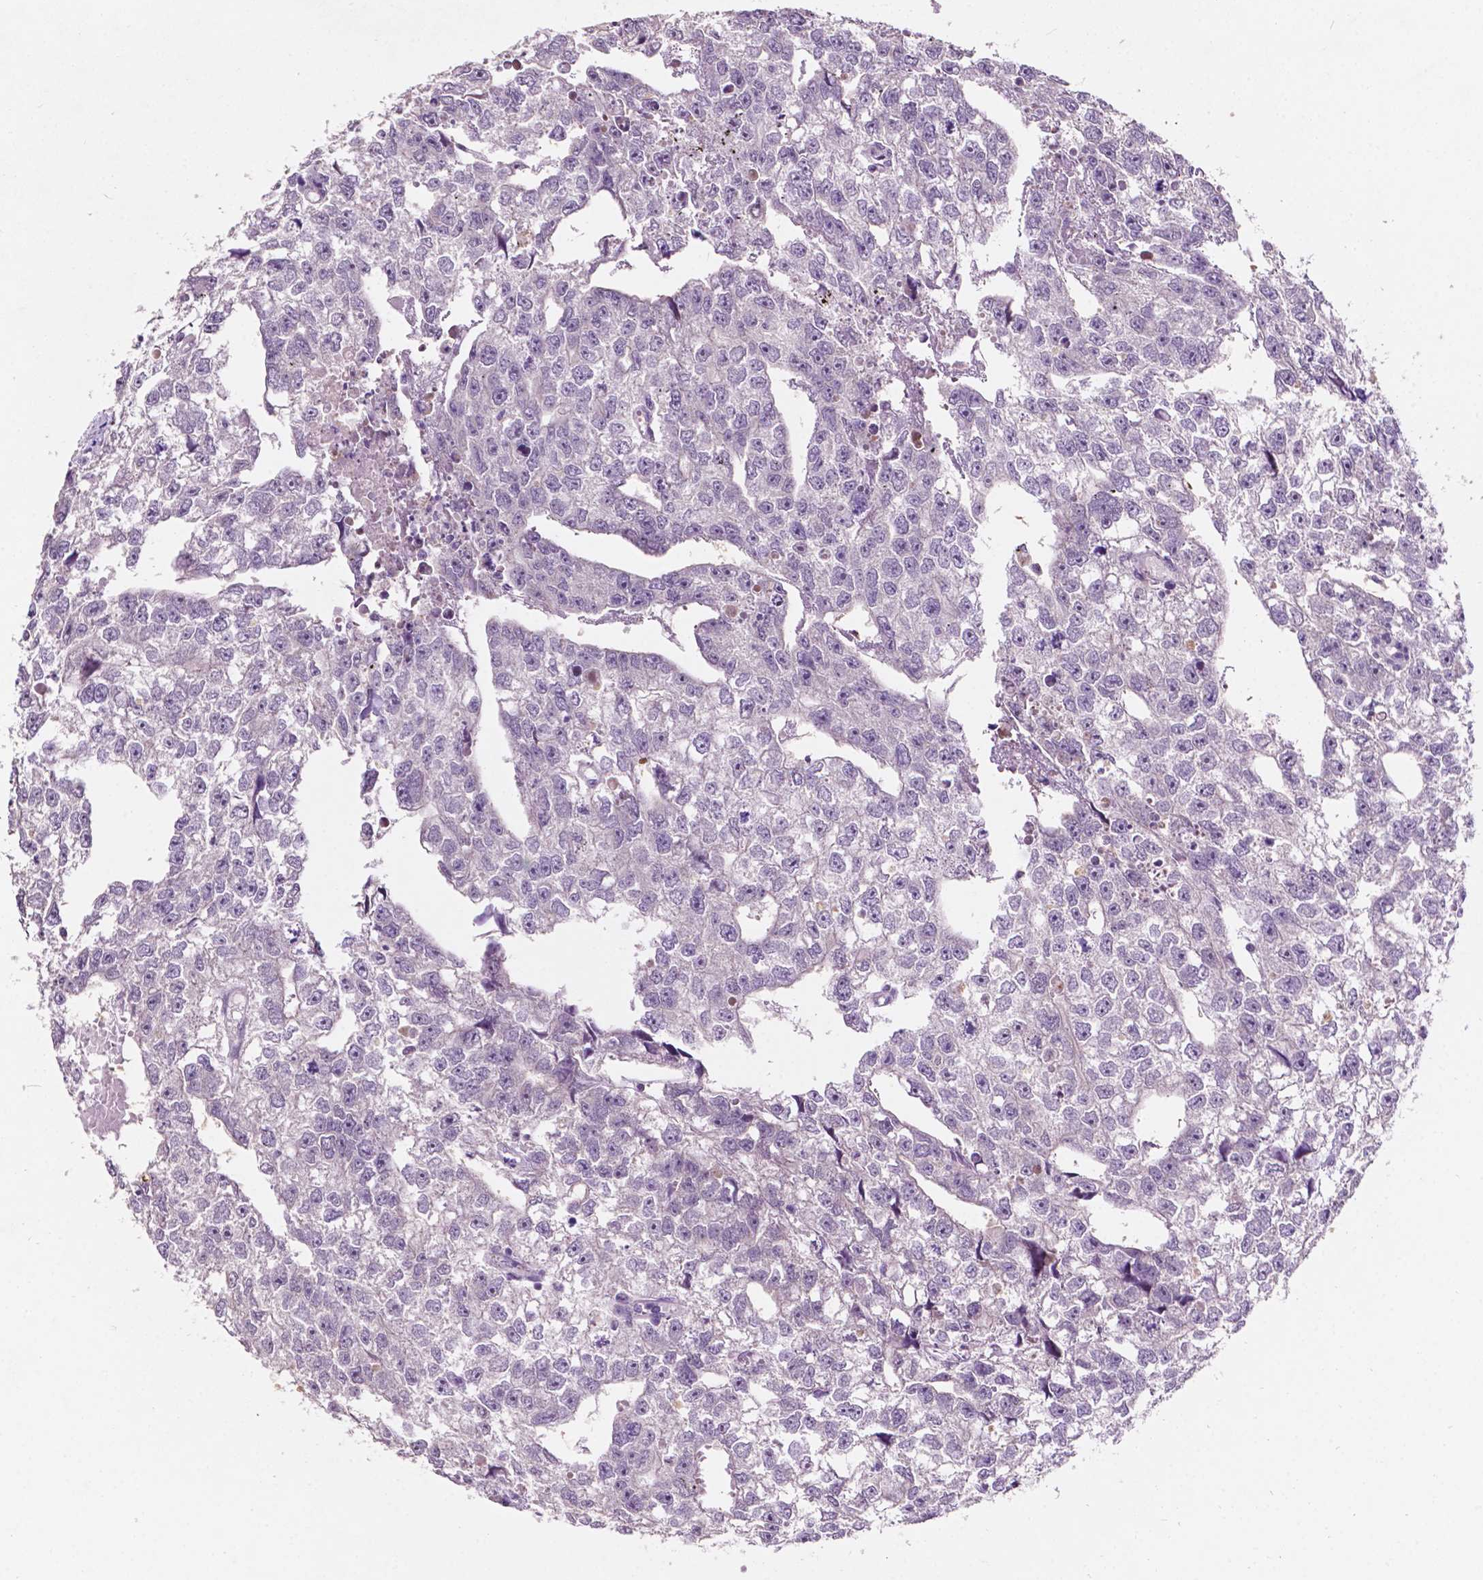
{"staining": {"intensity": "negative", "quantity": "none", "location": "none"}, "tissue": "testis cancer", "cell_type": "Tumor cells", "image_type": "cancer", "snomed": [{"axis": "morphology", "description": "Carcinoma, Embryonal, NOS"}, {"axis": "morphology", "description": "Teratoma, malignant, NOS"}, {"axis": "topography", "description": "Testis"}], "caption": "IHC of testis cancer exhibits no positivity in tumor cells.", "gene": "TM6SF2", "patient": {"sex": "male", "age": 44}}